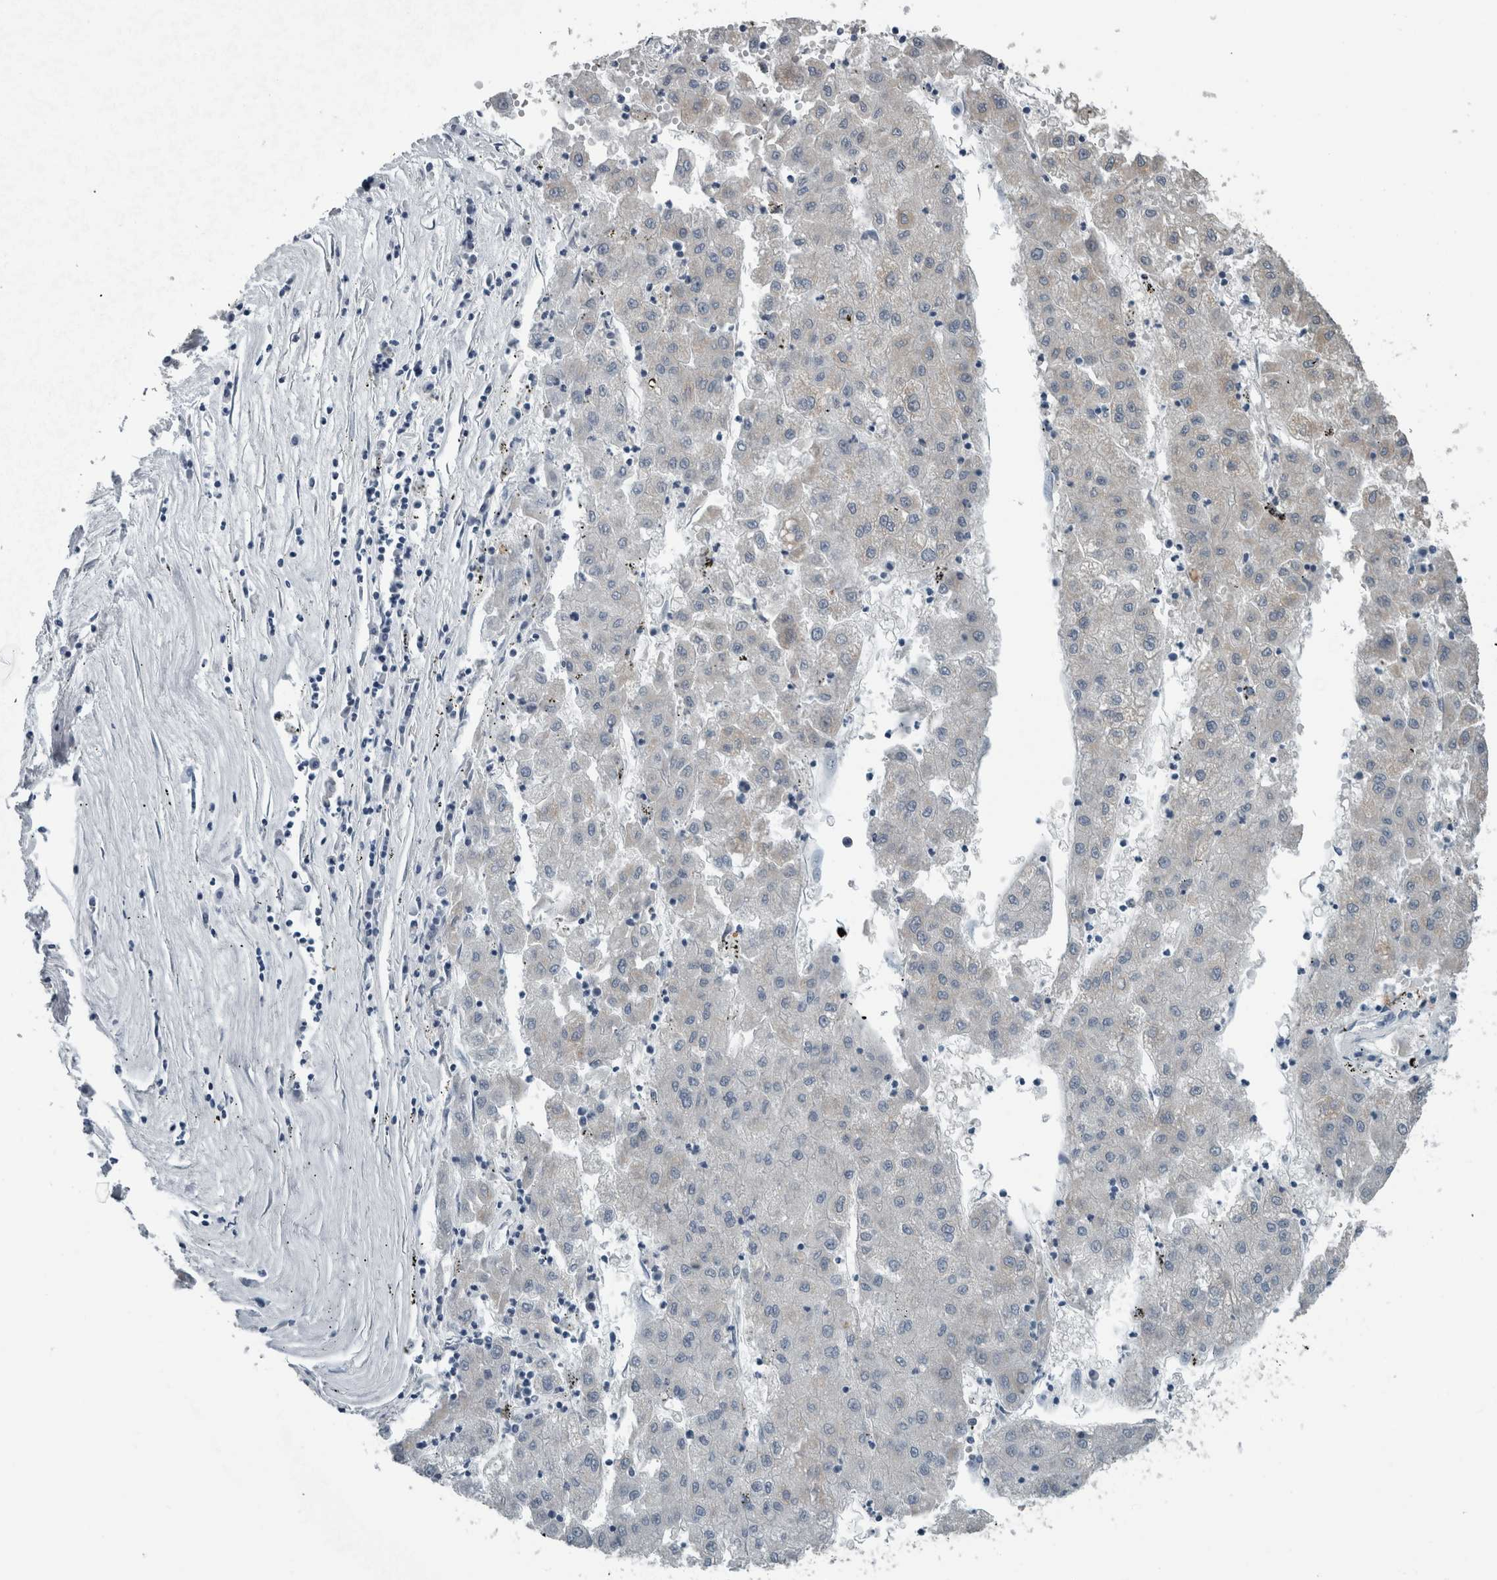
{"staining": {"intensity": "negative", "quantity": "none", "location": "none"}, "tissue": "liver cancer", "cell_type": "Tumor cells", "image_type": "cancer", "snomed": [{"axis": "morphology", "description": "Carcinoma, Hepatocellular, NOS"}, {"axis": "topography", "description": "Liver"}], "caption": "The micrograph exhibits no staining of tumor cells in liver cancer.", "gene": "ACSF2", "patient": {"sex": "male", "age": 72}}